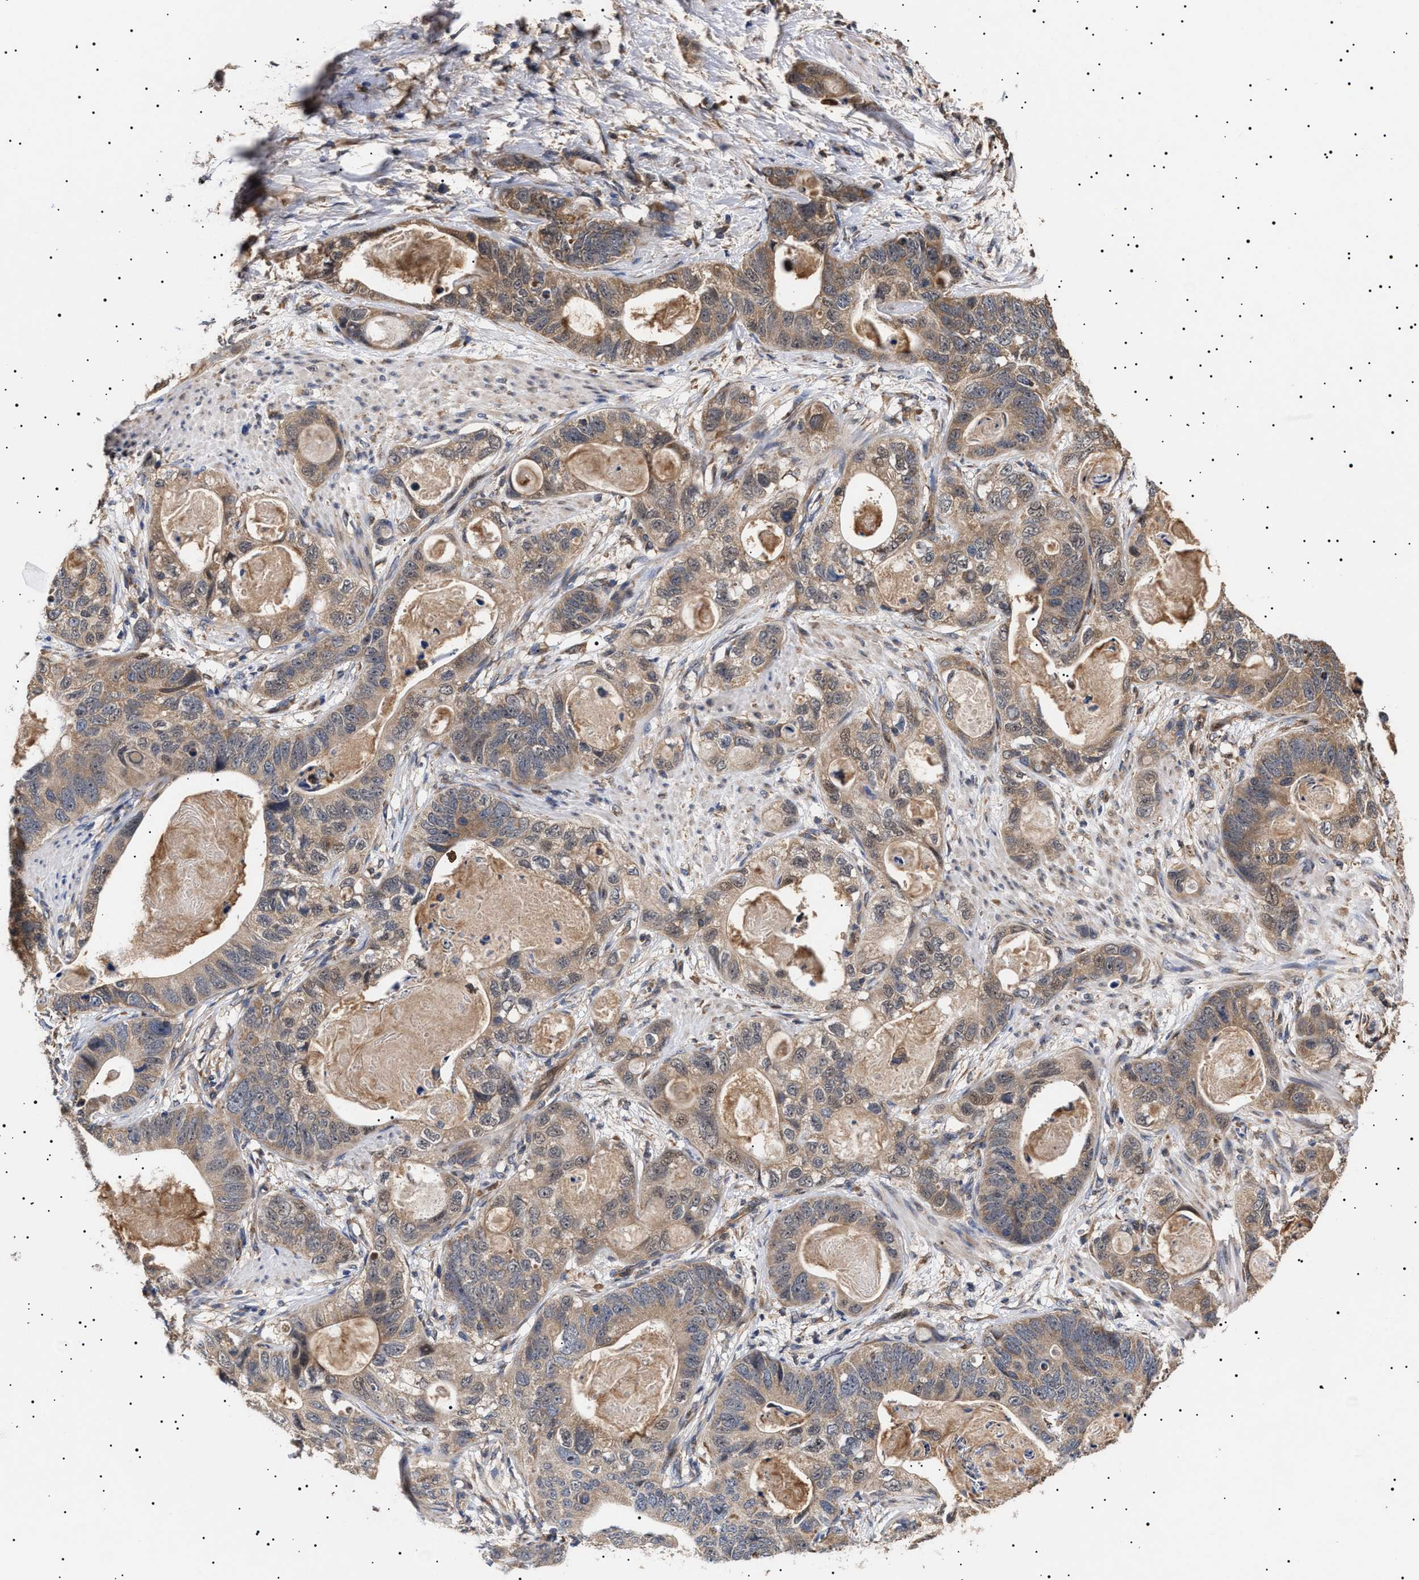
{"staining": {"intensity": "moderate", "quantity": ">75%", "location": "cytoplasmic/membranous"}, "tissue": "stomach cancer", "cell_type": "Tumor cells", "image_type": "cancer", "snomed": [{"axis": "morphology", "description": "Normal tissue, NOS"}, {"axis": "morphology", "description": "Adenocarcinoma, NOS"}, {"axis": "topography", "description": "Stomach"}], "caption": "Tumor cells show moderate cytoplasmic/membranous staining in approximately >75% of cells in stomach adenocarcinoma.", "gene": "KRBA1", "patient": {"sex": "female", "age": 89}}